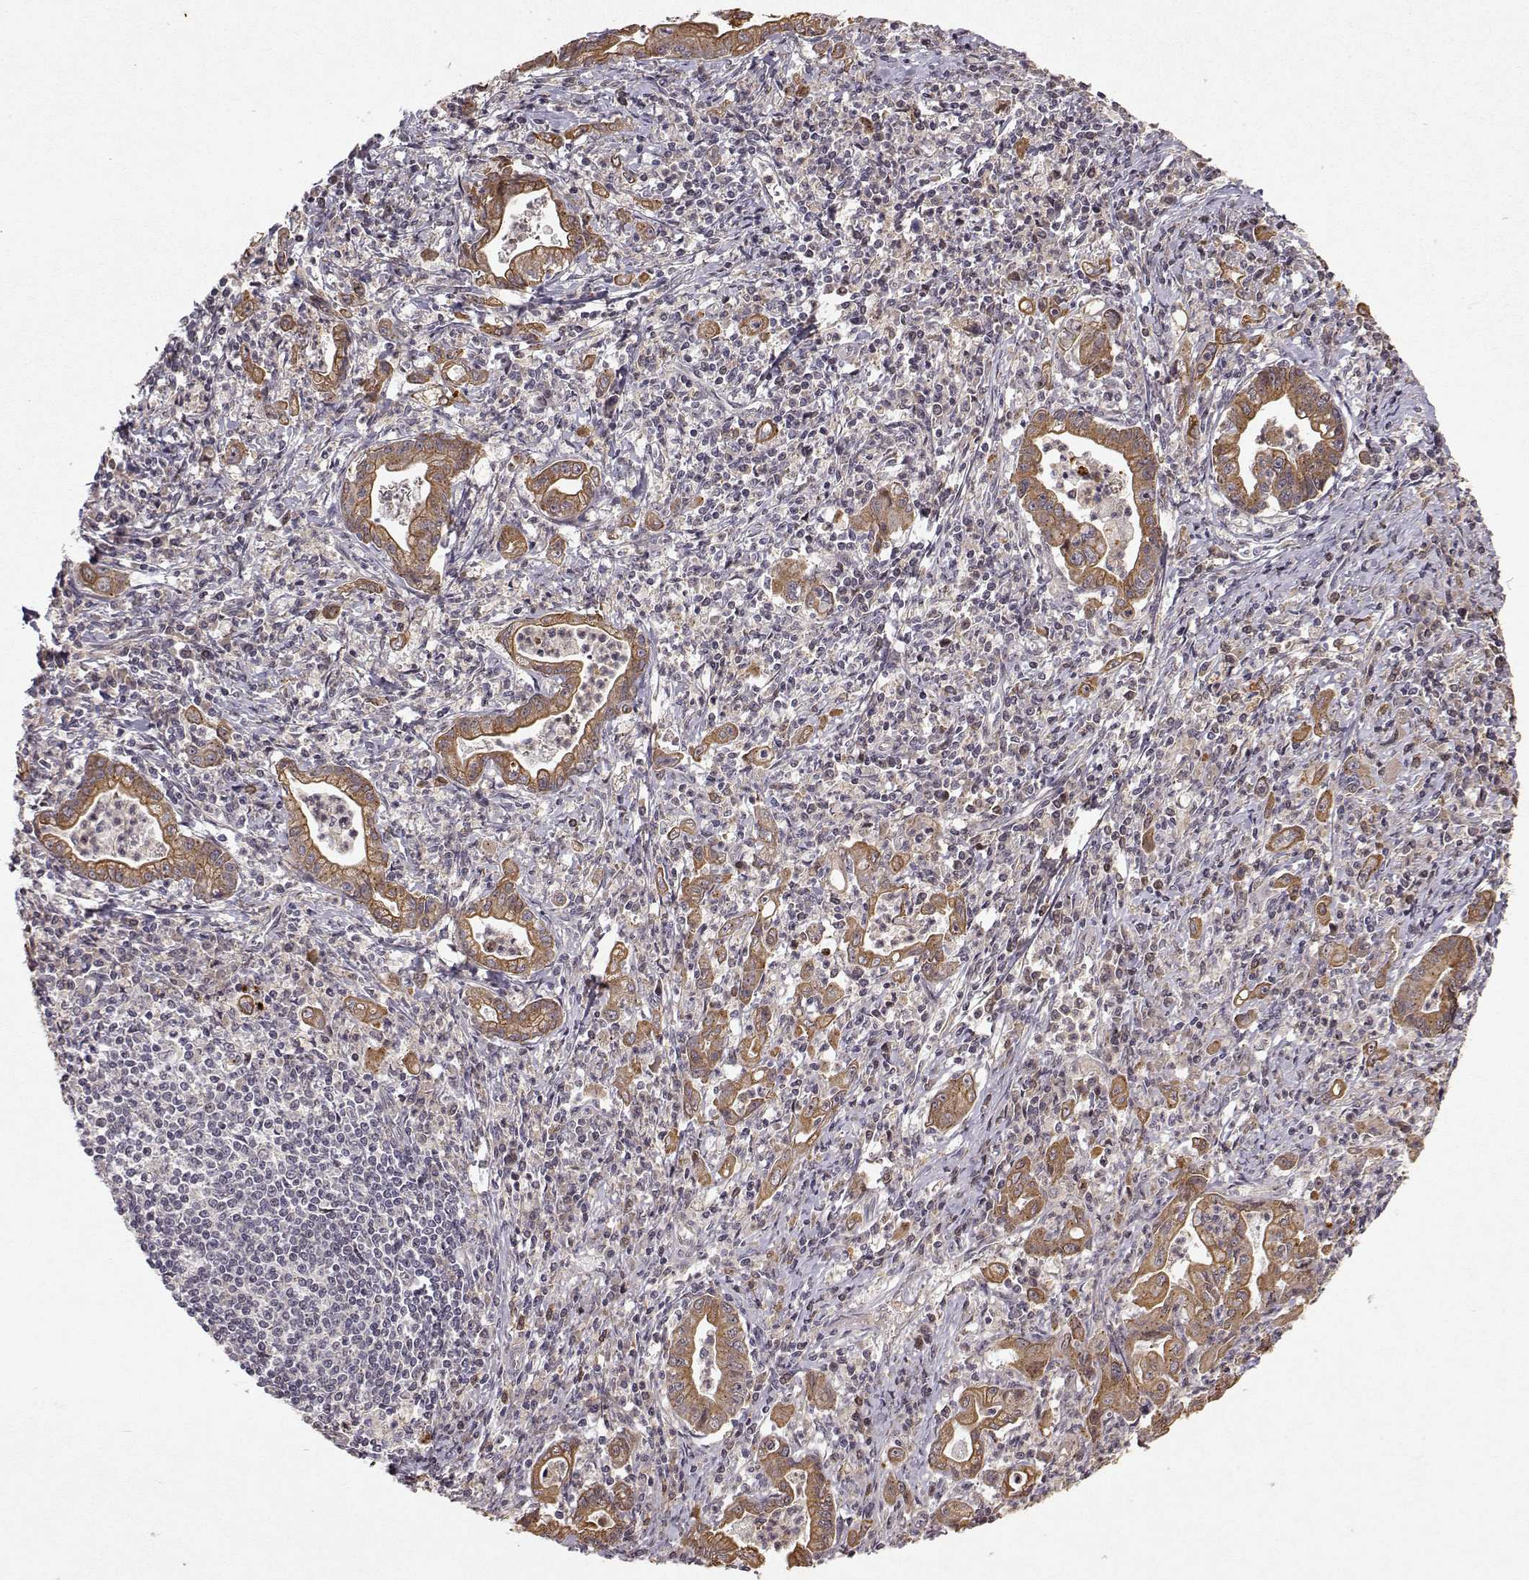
{"staining": {"intensity": "strong", "quantity": ">75%", "location": "cytoplasmic/membranous"}, "tissue": "stomach cancer", "cell_type": "Tumor cells", "image_type": "cancer", "snomed": [{"axis": "morphology", "description": "Adenocarcinoma, NOS"}, {"axis": "topography", "description": "Stomach, upper"}], "caption": "A histopathology image showing strong cytoplasmic/membranous positivity in about >75% of tumor cells in stomach adenocarcinoma, as visualized by brown immunohistochemical staining.", "gene": "APC", "patient": {"sex": "female", "age": 79}}